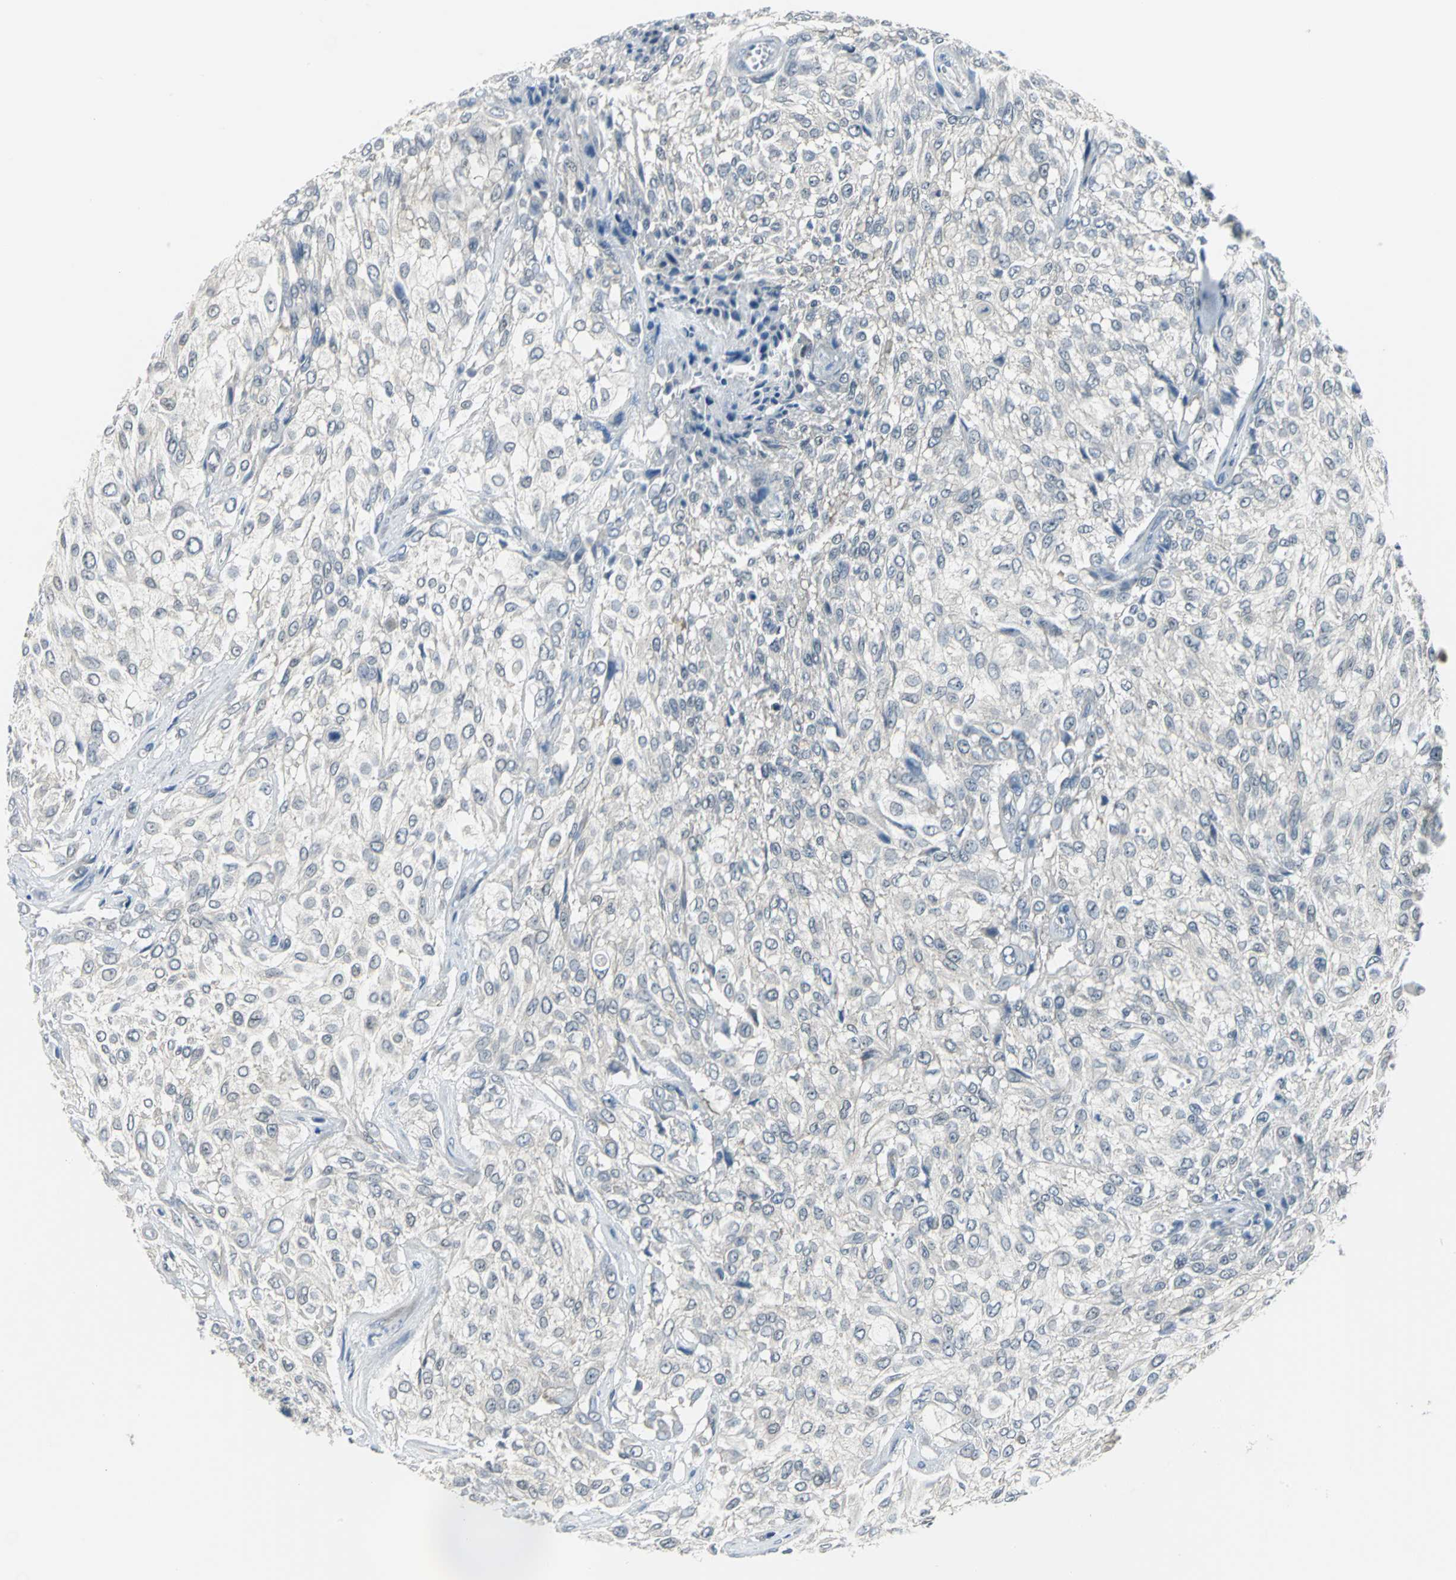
{"staining": {"intensity": "negative", "quantity": "none", "location": "none"}, "tissue": "urothelial cancer", "cell_type": "Tumor cells", "image_type": "cancer", "snomed": [{"axis": "morphology", "description": "Urothelial carcinoma, High grade"}, {"axis": "topography", "description": "Urinary bladder"}], "caption": "An IHC histopathology image of high-grade urothelial carcinoma is shown. There is no staining in tumor cells of high-grade urothelial carcinoma. (DAB (3,3'-diaminobenzidine) immunohistochemistry (IHC), high magnification).", "gene": "ZNF415", "patient": {"sex": "male", "age": 57}}